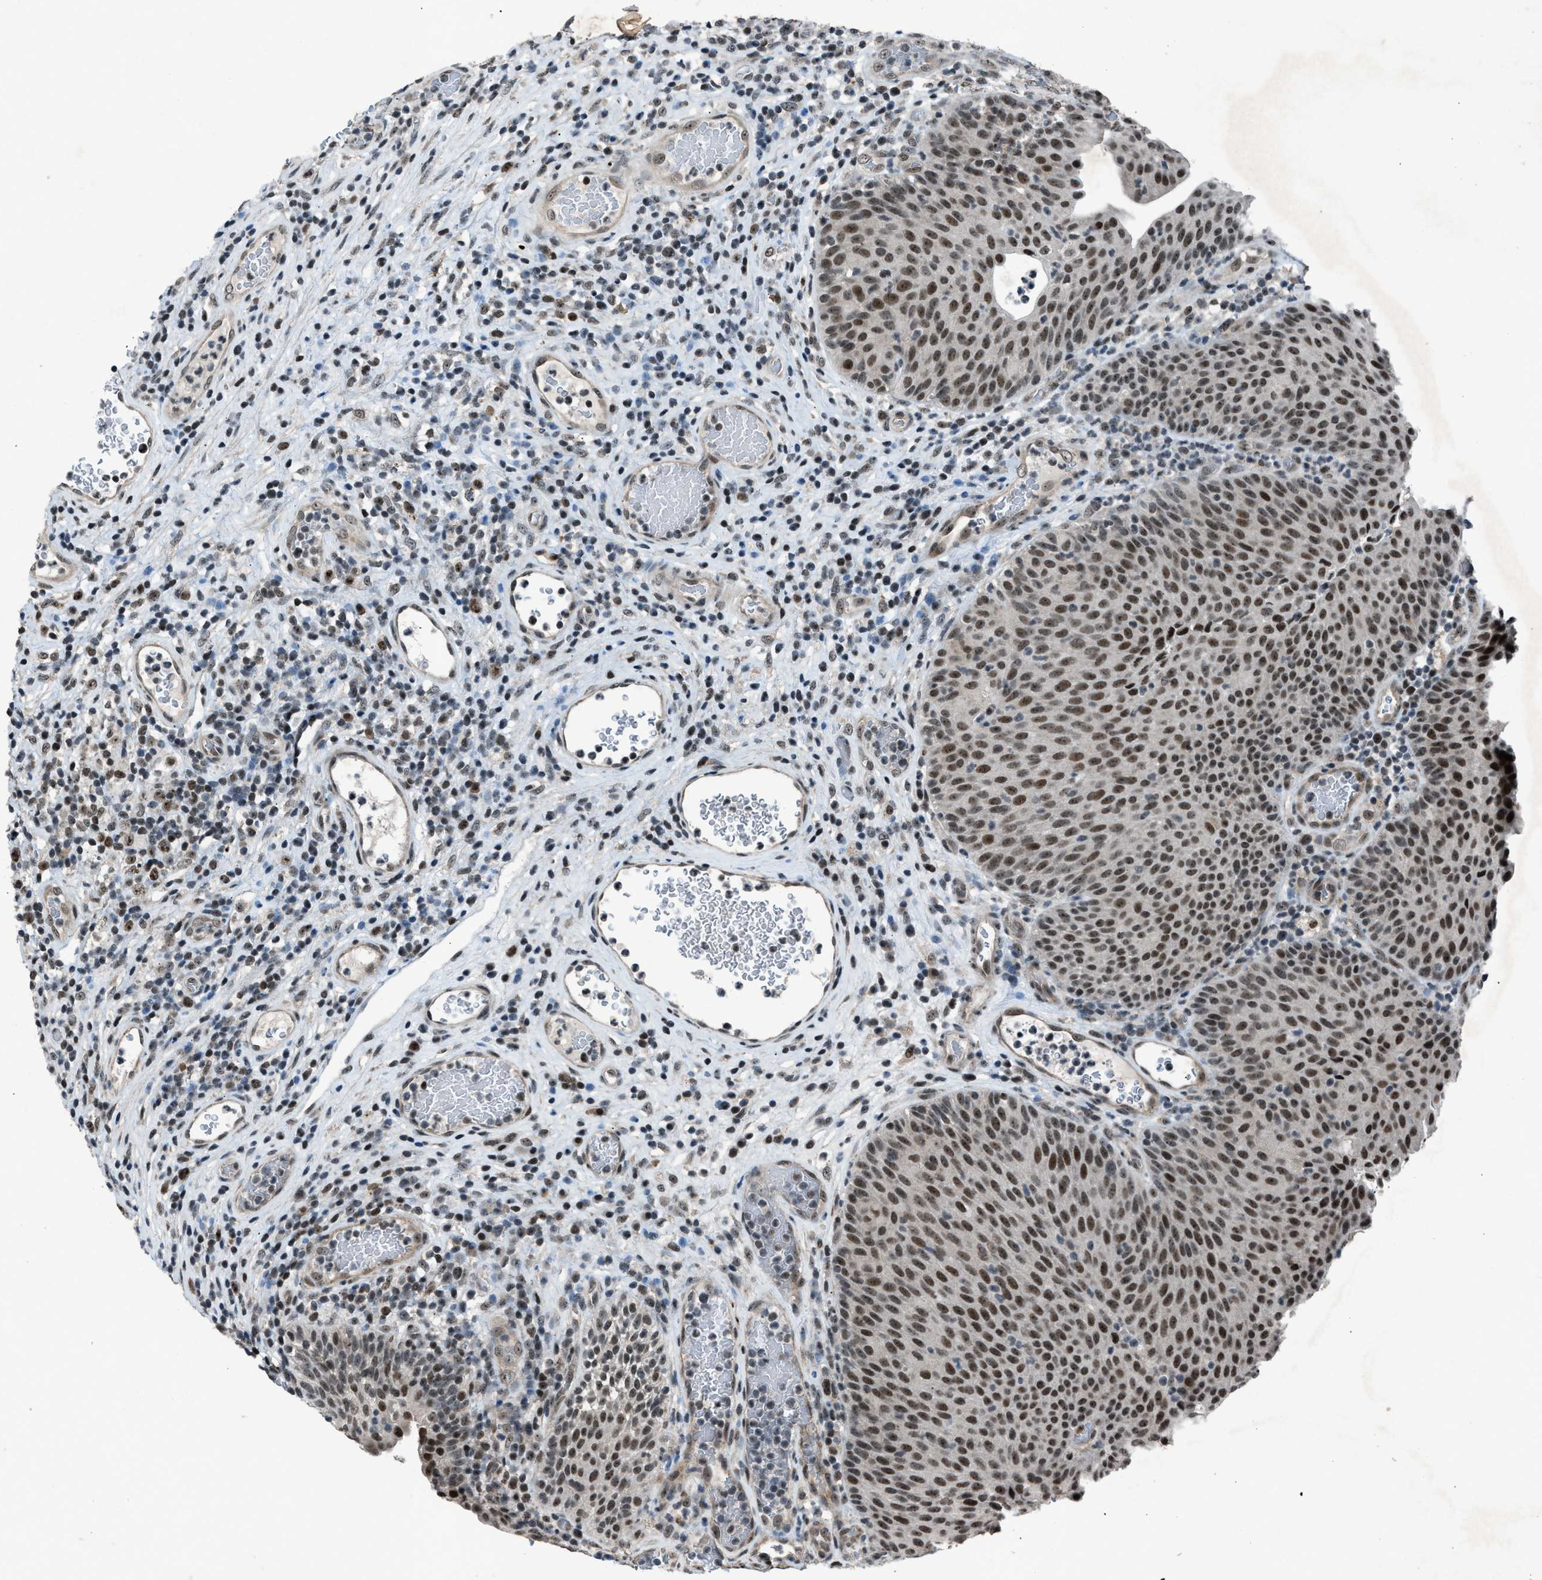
{"staining": {"intensity": "strong", "quantity": ">75%", "location": "nuclear"}, "tissue": "urothelial cancer", "cell_type": "Tumor cells", "image_type": "cancer", "snomed": [{"axis": "morphology", "description": "Urothelial carcinoma, Low grade"}, {"axis": "topography", "description": "Urinary bladder"}], "caption": "Immunohistochemistry (DAB (3,3'-diaminobenzidine)) staining of urothelial carcinoma (low-grade) exhibits strong nuclear protein expression in about >75% of tumor cells. (Stains: DAB in brown, nuclei in blue, Microscopy: brightfield microscopy at high magnification).", "gene": "ADCY1", "patient": {"sex": "female", "age": 75}}